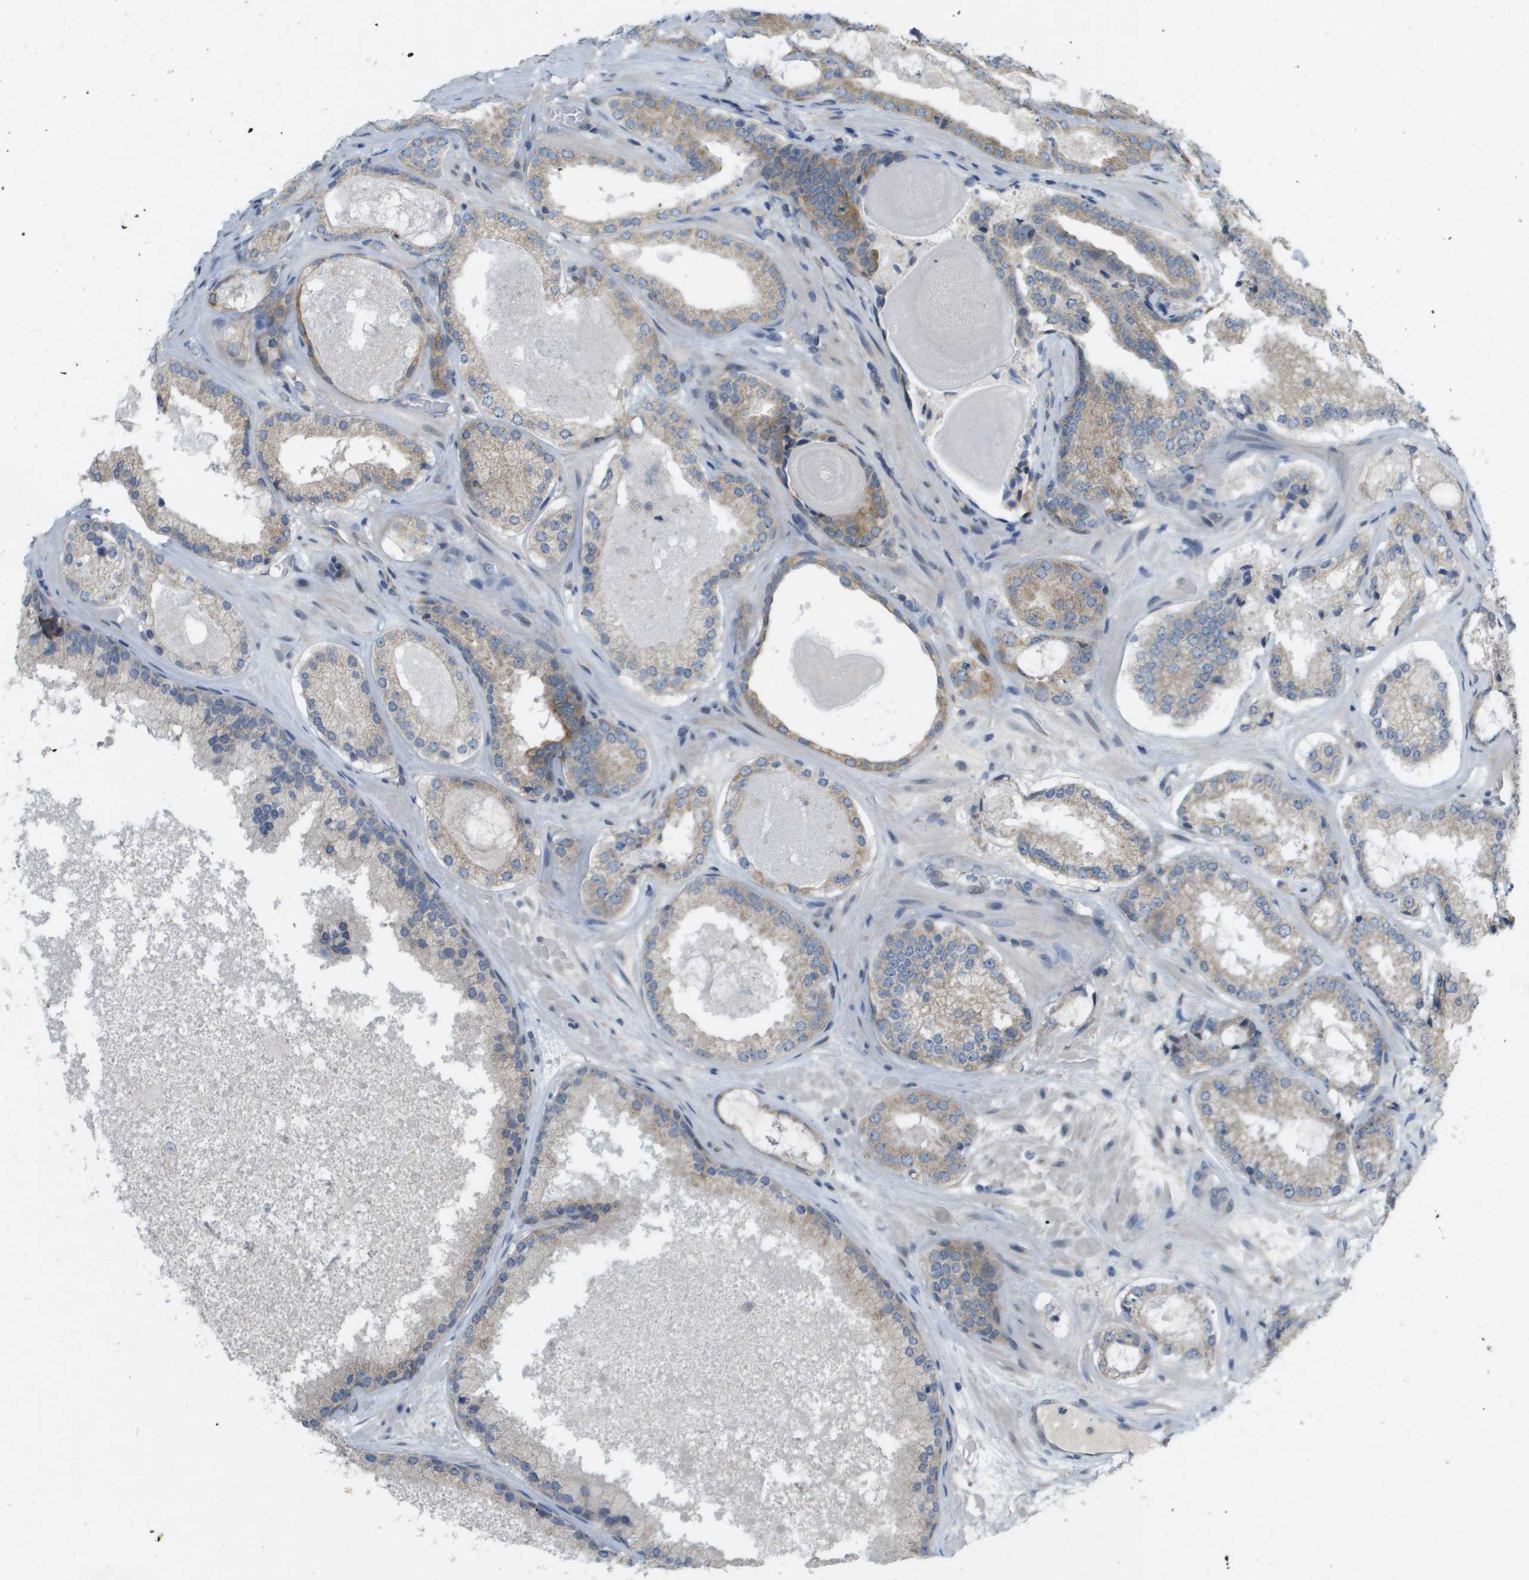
{"staining": {"intensity": "weak", "quantity": "<25%", "location": "cytoplasmic/membranous"}, "tissue": "prostate cancer", "cell_type": "Tumor cells", "image_type": "cancer", "snomed": [{"axis": "morphology", "description": "Adenocarcinoma, High grade"}, {"axis": "topography", "description": "Prostate"}], "caption": "IHC histopathology image of human prostate cancer (high-grade adenocarcinoma) stained for a protein (brown), which exhibits no staining in tumor cells.", "gene": "IFNLR1", "patient": {"sex": "male", "age": 65}}